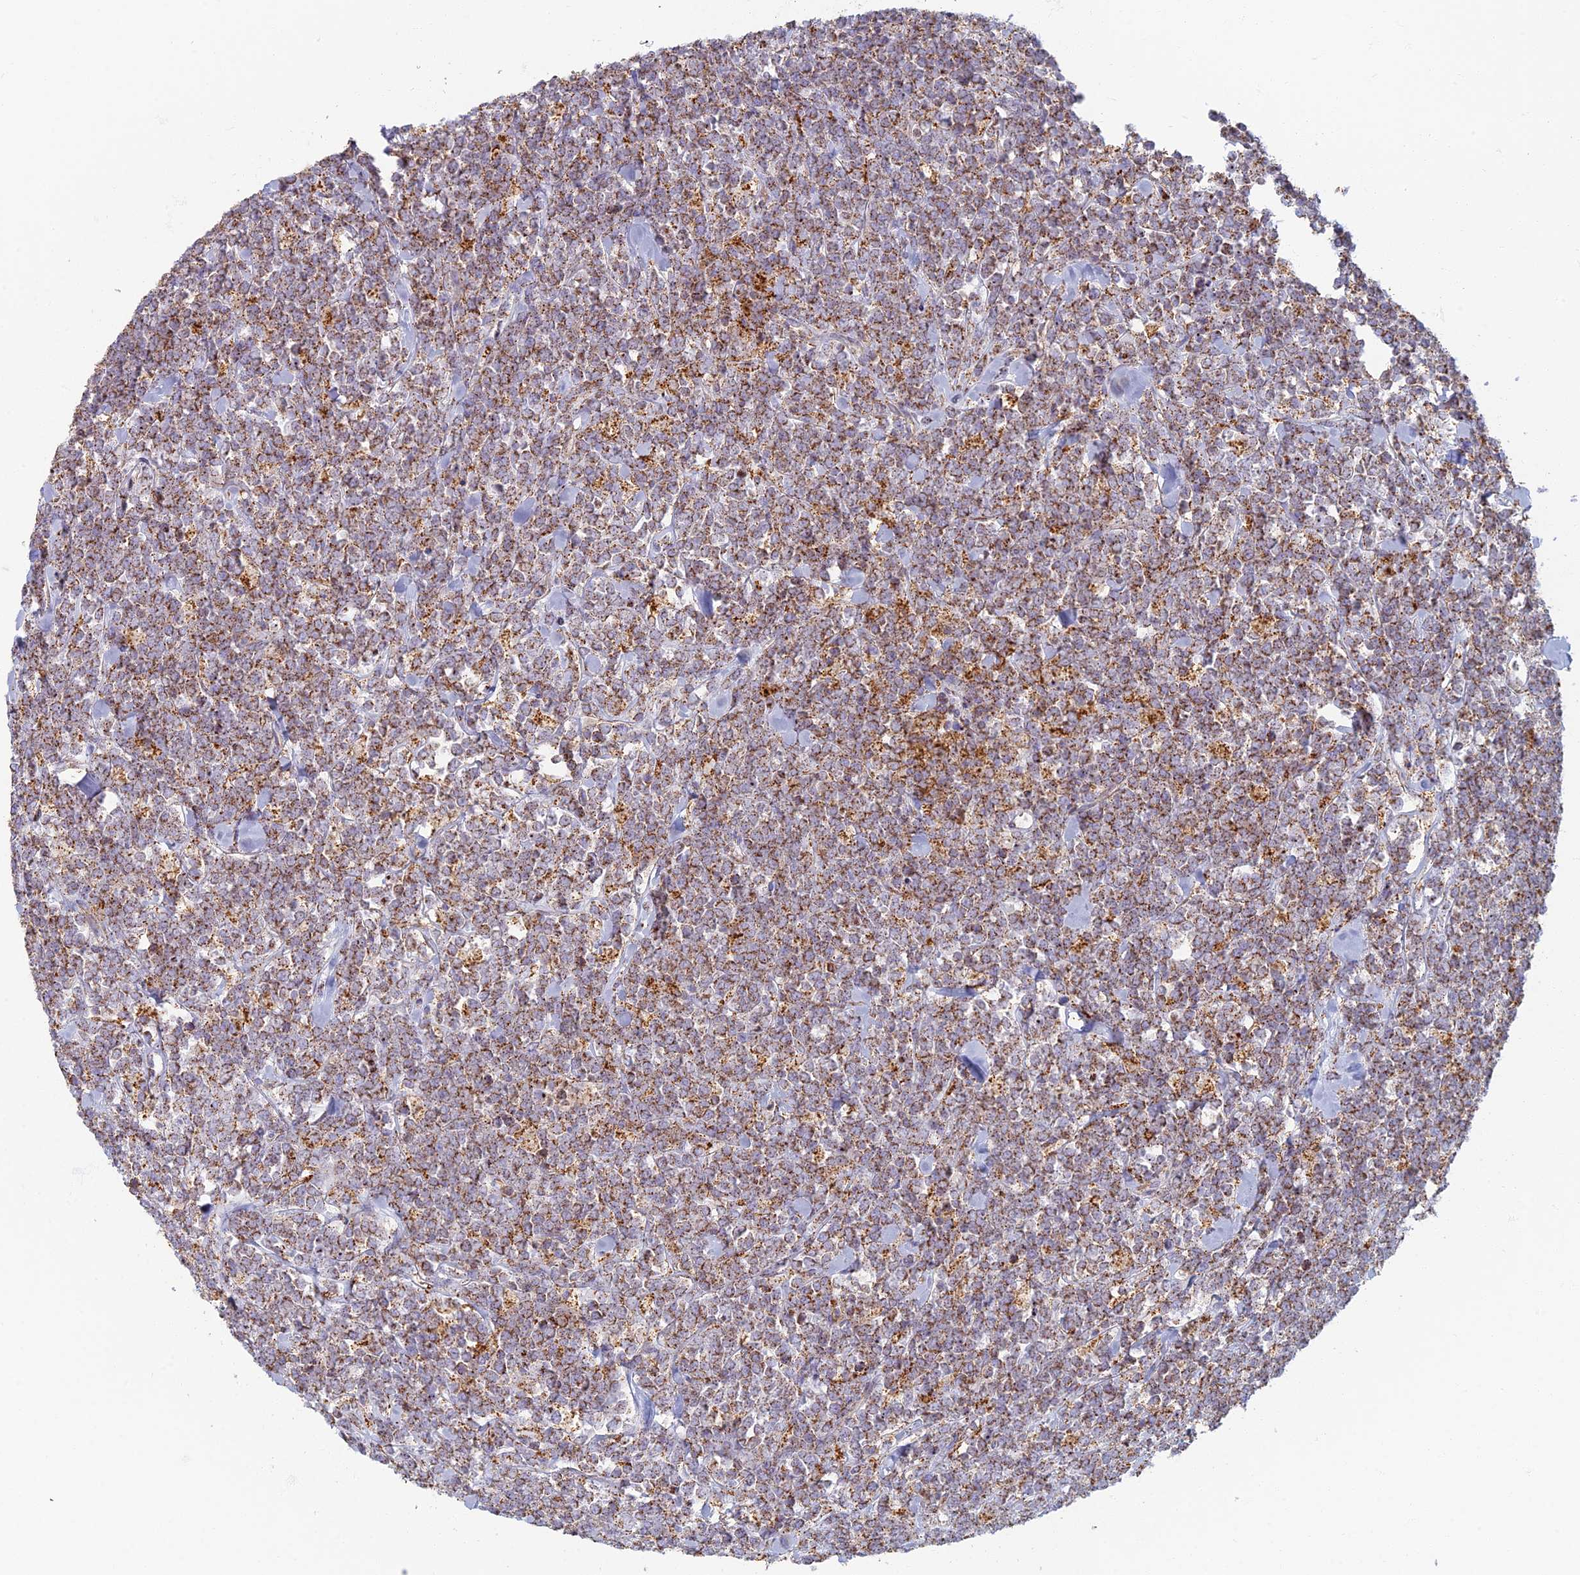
{"staining": {"intensity": "moderate", "quantity": ">75%", "location": "cytoplasmic/membranous"}, "tissue": "lymphoma", "cell_type": "Tumor cells", "image_type": "cancer", "snomed": [{"axis": "morphology", "description": "Malignant lymphoma, non-Hodgkin's type, High grade"}, {"axis": "topography", "description": "Small intestine"}], "caption": "Immunohistochemistry (IHC) image of neoplastic tissue: high-grade malignant lymphoma, non-Hodgkin's type stained using IHC demonstrates medium levels of moderate protein expression localized specifically in the cytoplasmic/membranous of tumor cells, appearing as a cytoplasmic/membranous brown color.", "gene": "CHMP4B", "patient": {"sex": "male", "age": 8}}